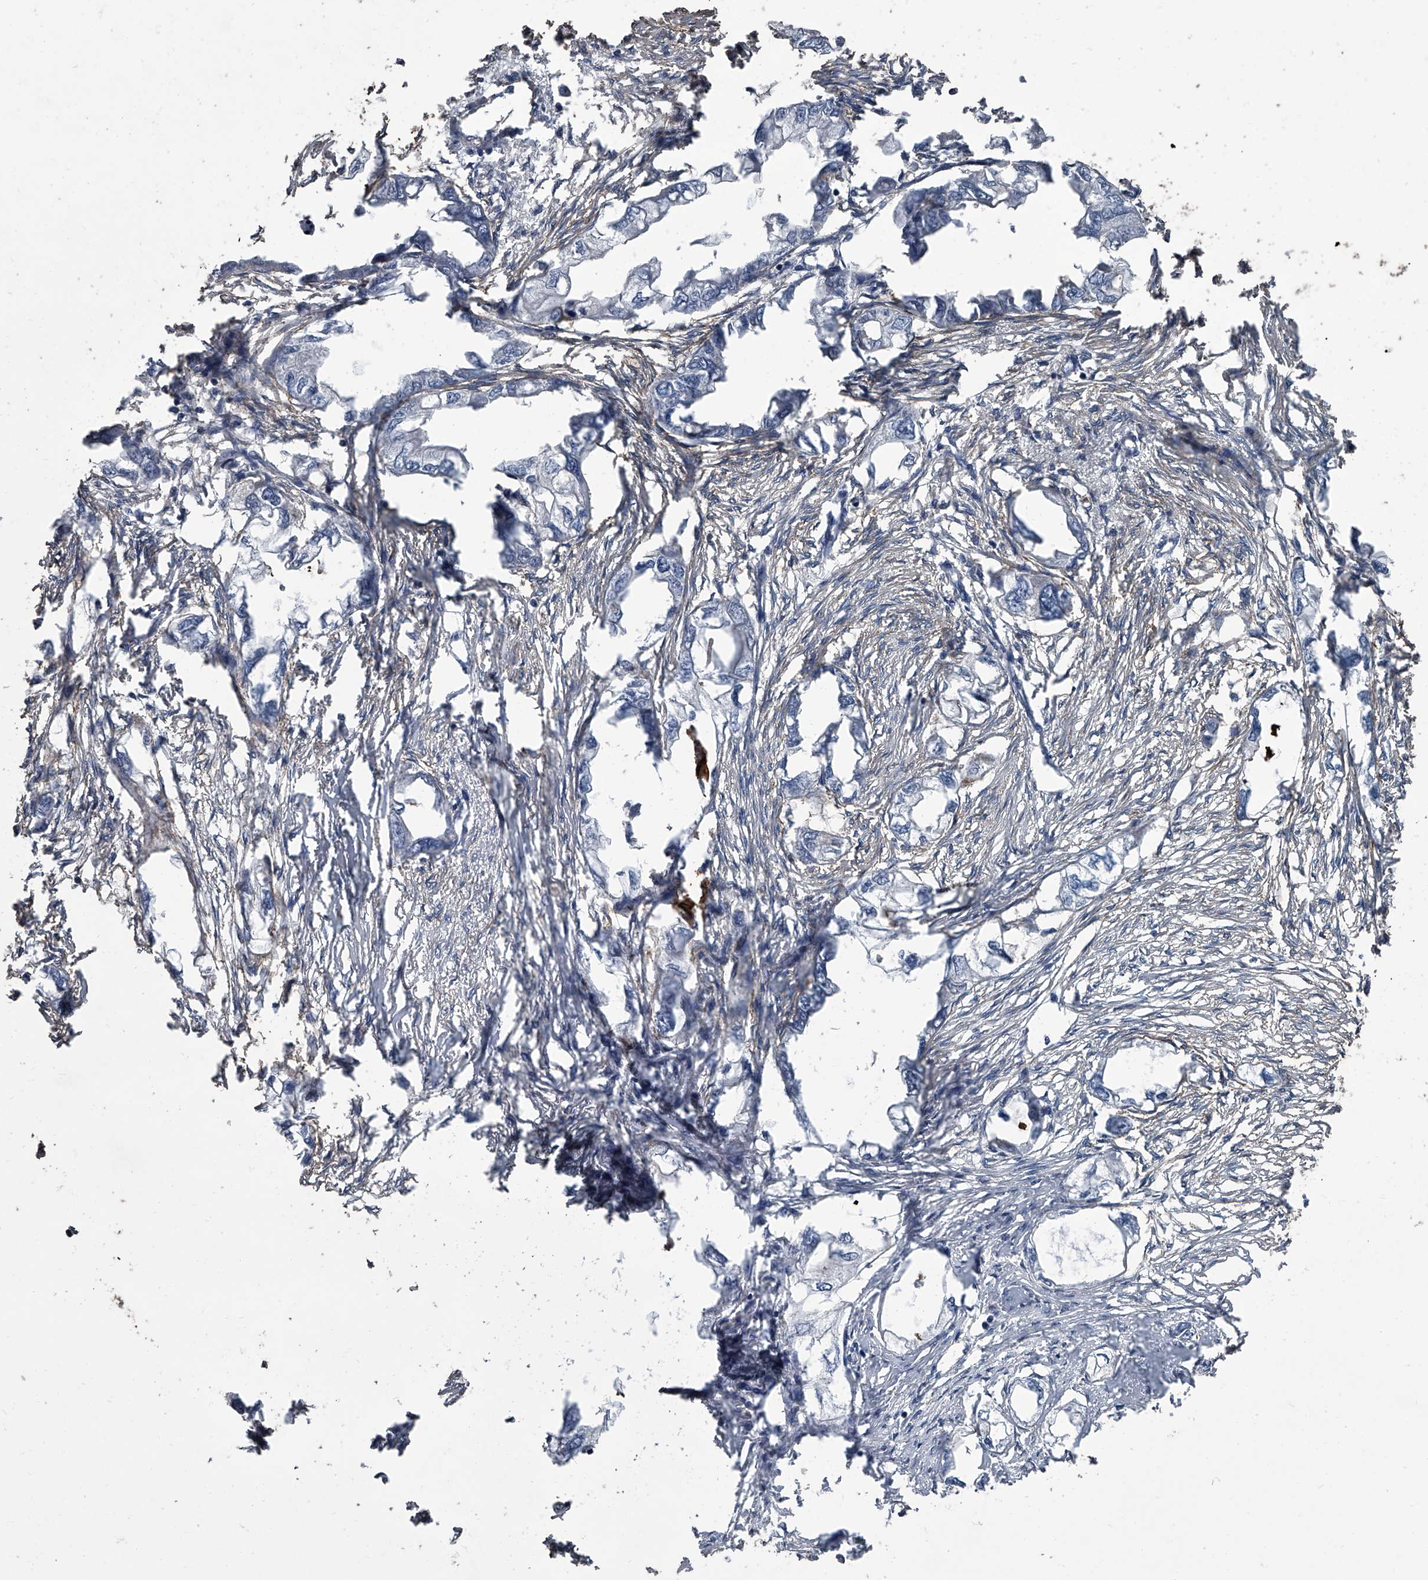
{"staining": {"intensity": "negative", "quantity": "none", "location": "none"}, "tissue": "endometrial cancer", "cell_type": "Tumor cells", "image_type": "cancer", "snomed": [{"axis": "morphology", "description": "Adenocarcinoma, NOS"}, {"axis": "morphology", "description": "Adenocarcinoma, metastatic, NOS"}, {"axis": "topography", "description": "Adipose tissue"}, {"axis": "topography", "description": "Endometrium"}], "caption": "Immunohistochemistry micrograph of human metastatic adenocarcinoma (endometrial) stained for a protein (brown), which reveals no positivity in tumor cells.", "gene": "OARD1", "patient": {"sex": "female", "age": 67}}